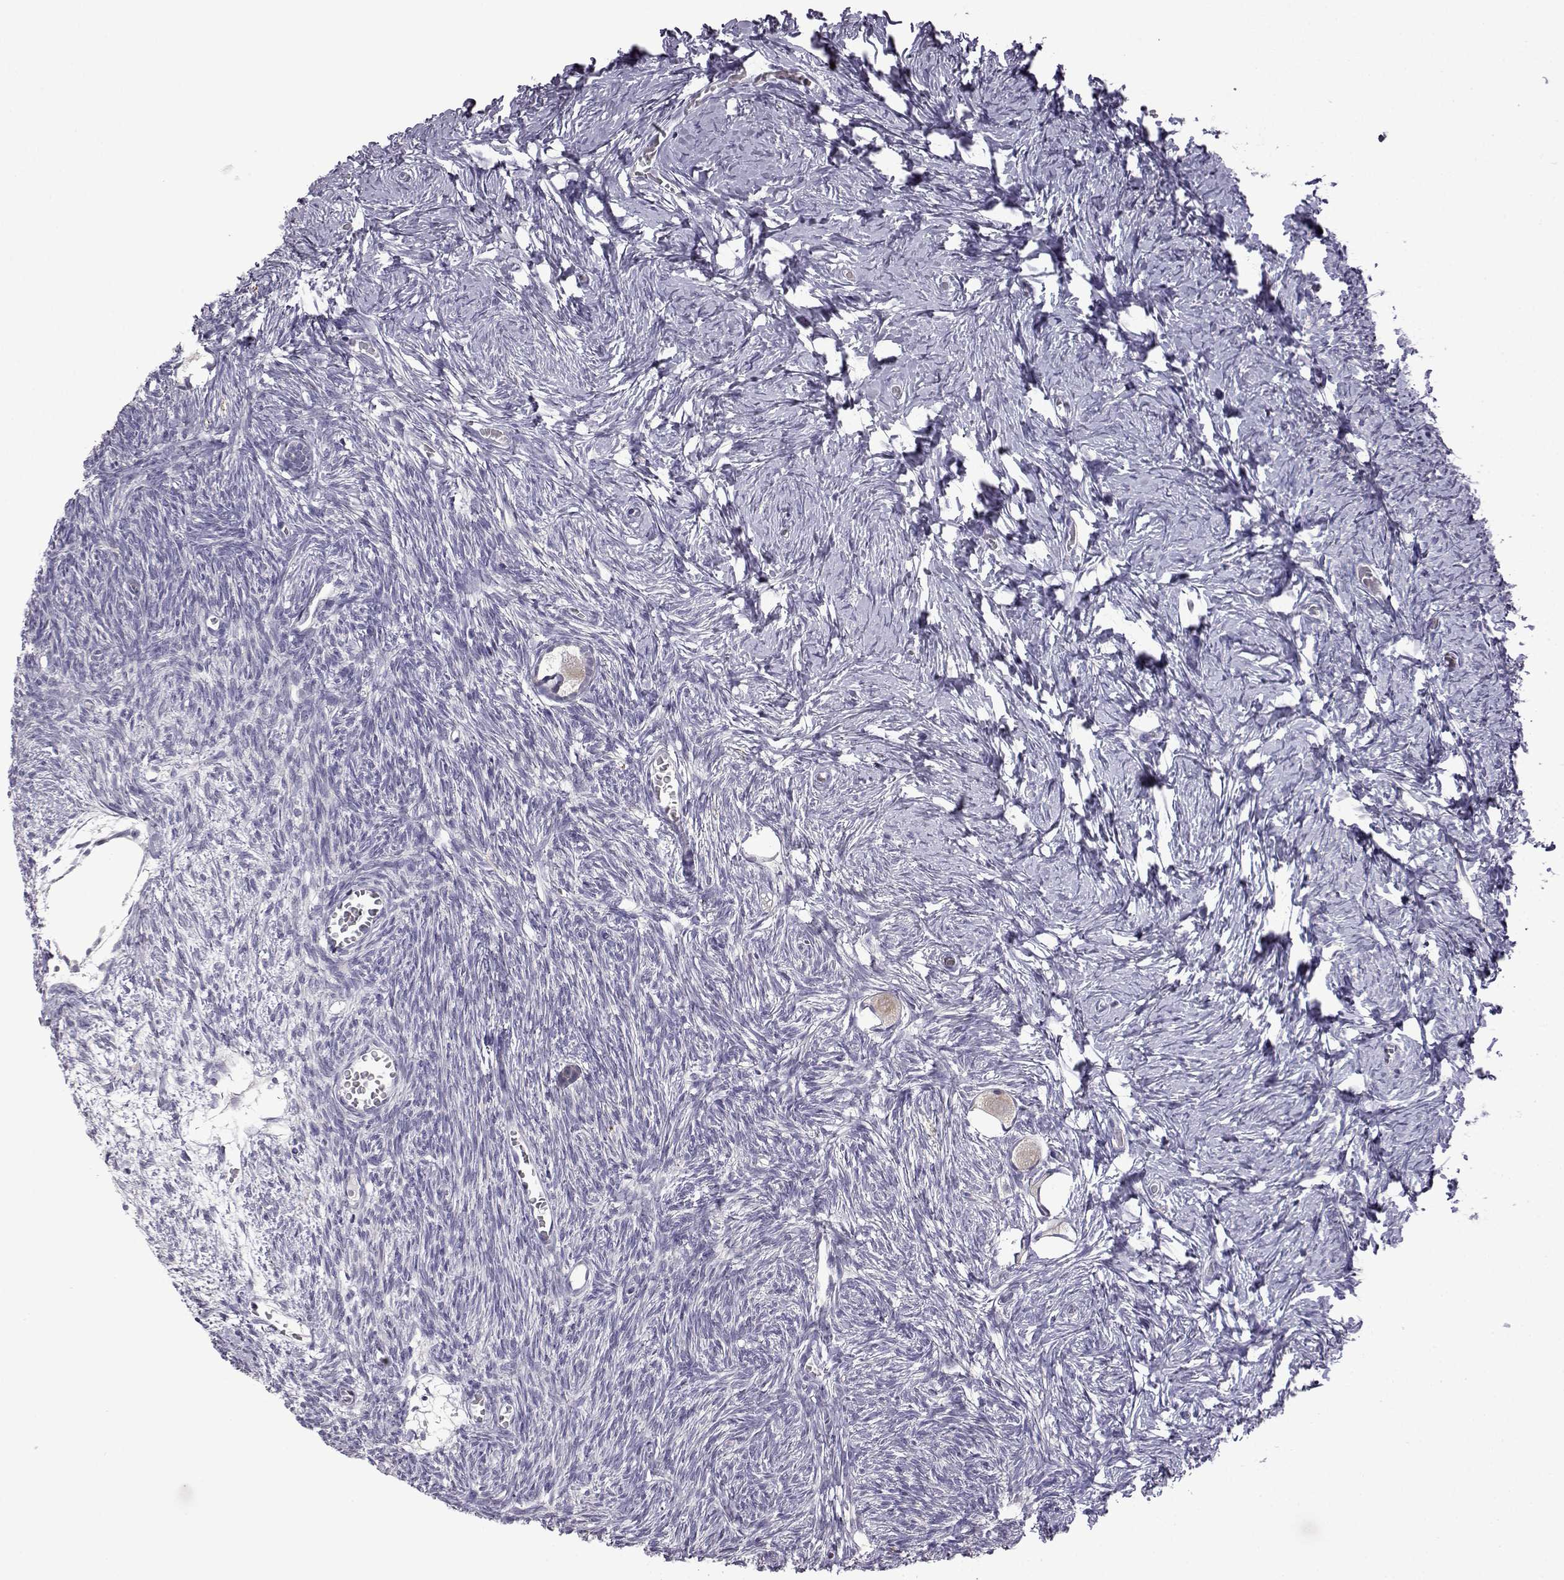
{"staining": {"intensity": "weak", "quantity": ">75%", "location": "cytoplasmic/membranous"}, "tissue": "ovary", "cell_type": "Follicle cells", "image_type": "normal", "snomed": [{"axis": "morphology", "description": "Normal tissue, NOS"}, {"axis": "topography", "description": "Ovary"}], "caption": "Protein staining exhibits weak cytoplasmic/membranous expression in approximately >75% of follicle cells in normal ovary.", "gene": "VGF", "patient": {"sex": "female", "age": 27}}